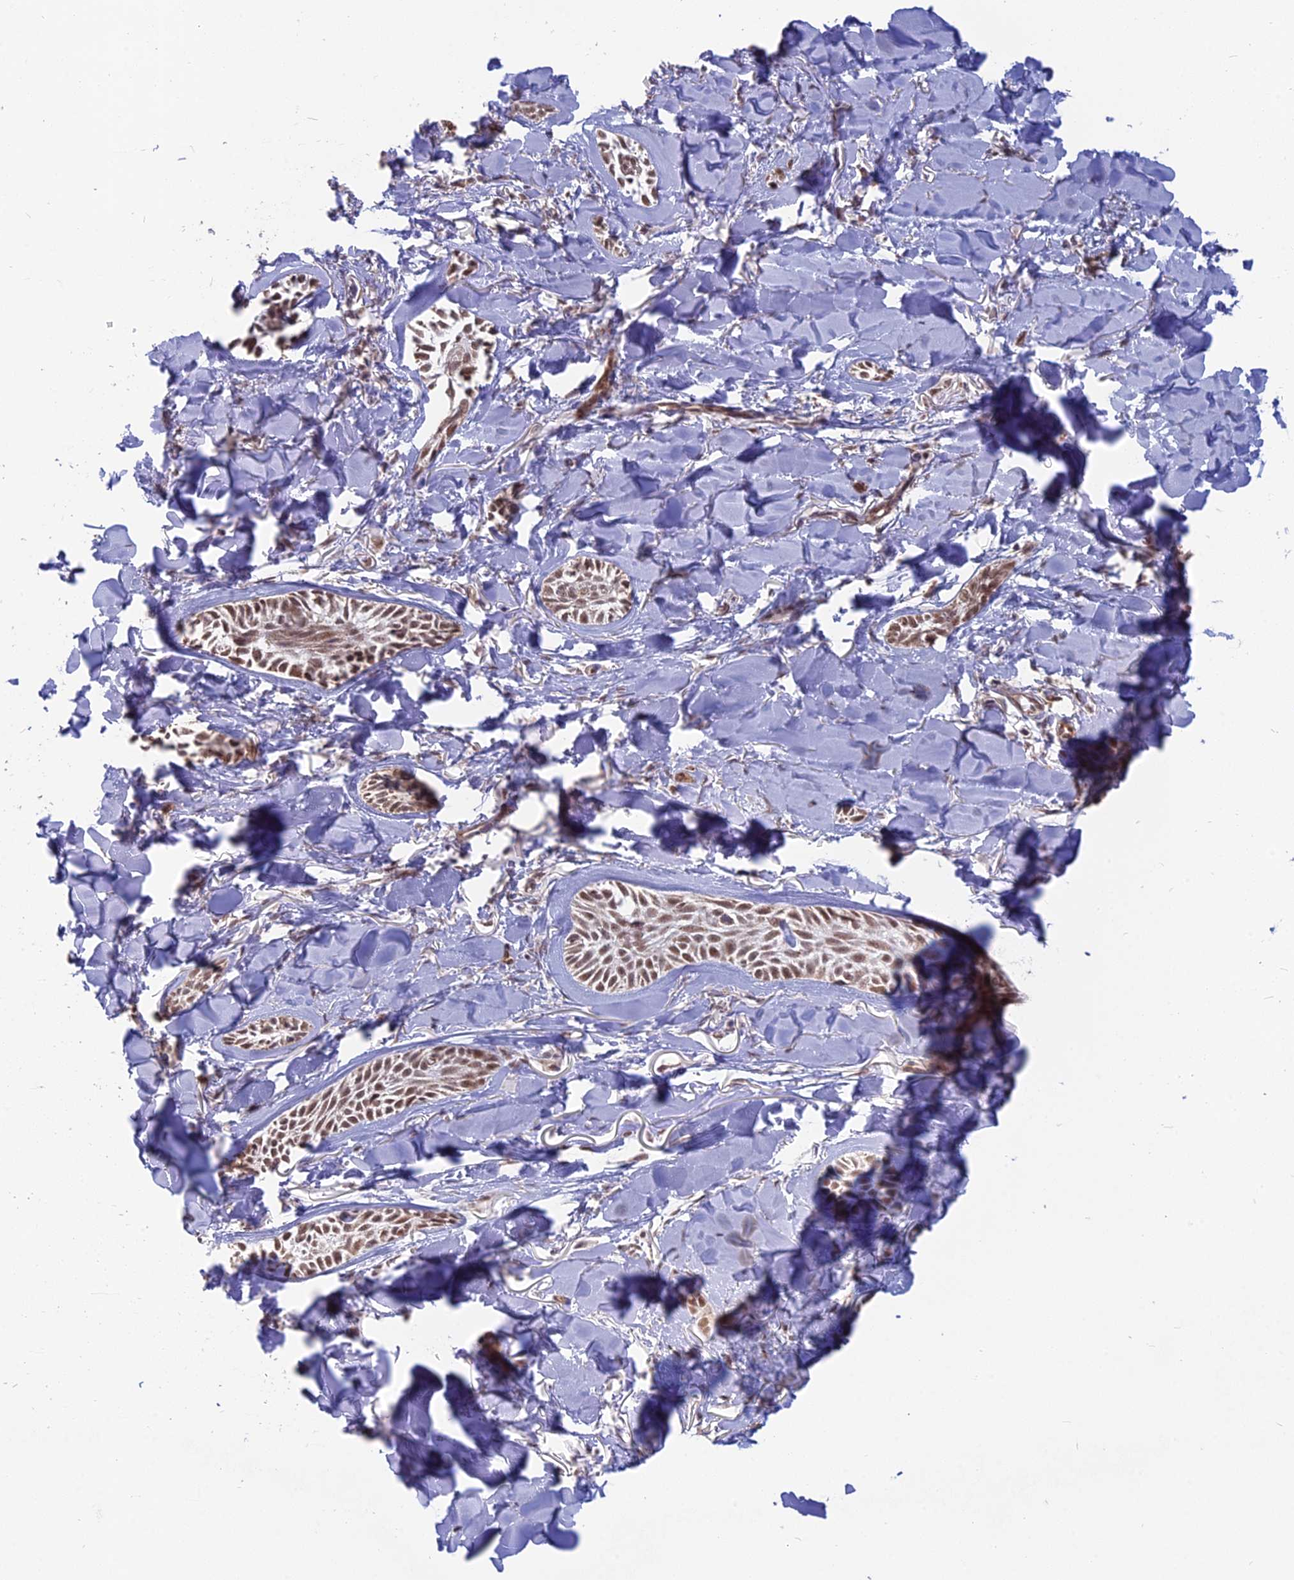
{"staining": {"intensity": "moderate", "quantity": ">75%", "location": "nuclear"}, "tissue": "skin cancer", "cell_type": "Tumor cells", "image_type": "cancer", "snomed": [{"axis": "morphology", "description": "Basal cell carcinoma"}, {"axis": "topography", "description": "Skin"}], "caption": "Immunohistochemical staining of skin basal cell carcinoma shows medium levels of moderate nuclear expression in approximately >75% of tumor cells.", "gene": "ARHGAP40", "patient": {"sex": "female", "age": 59}}